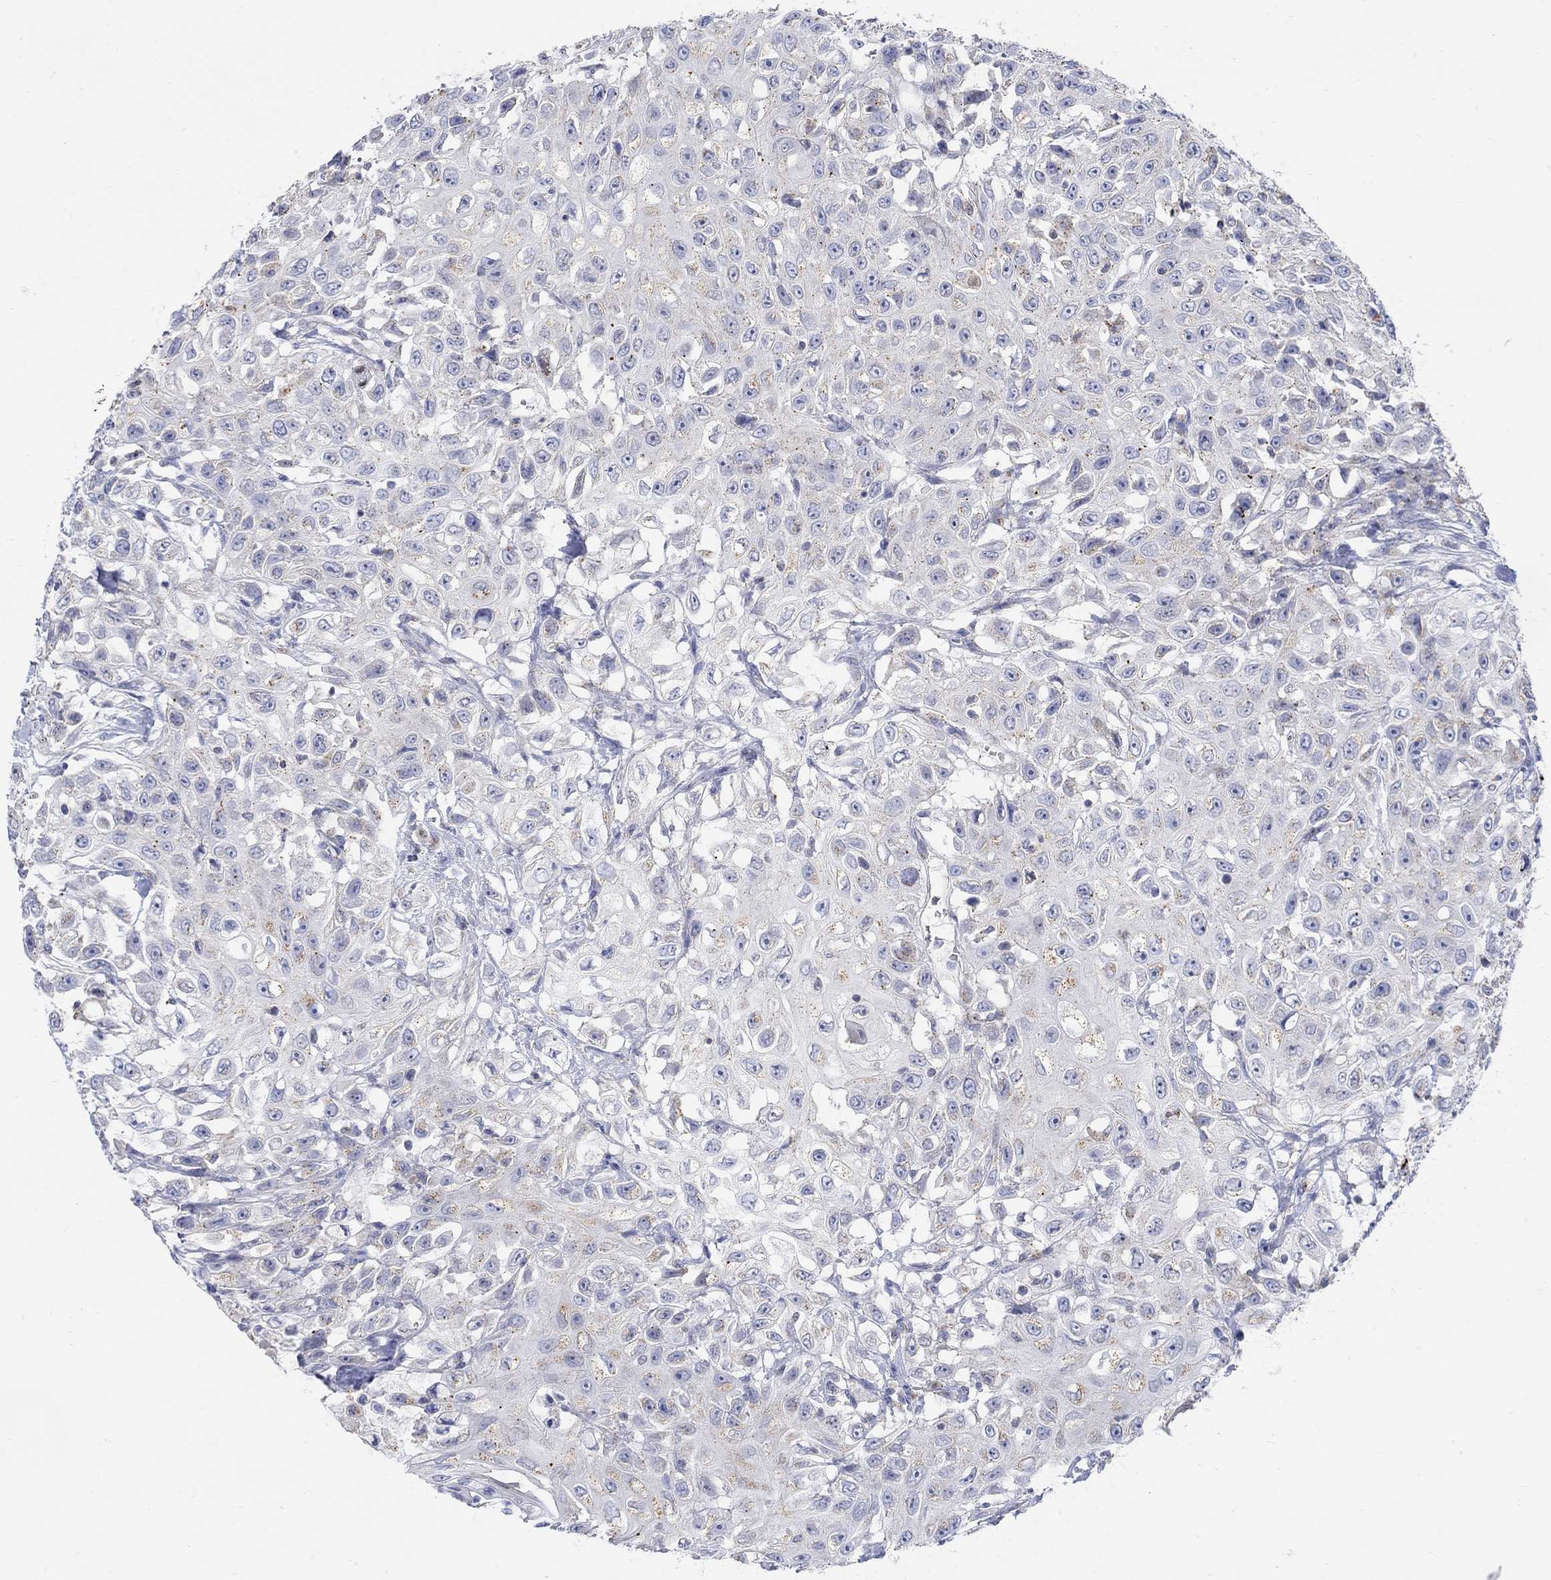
{"staining": {"intensity": "weak", "quantity": "<25%", "location": "cytoplasmic/membranous"}, "tissue": "urothelial cancer", "cell_type": "Tumor cells", "image_type": "cancer", "snomed": [{"axis": "morphology", "description": "Urothelial carcinoma, High grade"}, {"axis": "topography", "description": "Urinary bladder"}], "caption": "Immunohistochemistry photomicrograph of urothelial cancer stained for a protein (brown), which displays no expression in tumor cells.", "gene": "NAV3", "patient": {"sex": "female", "age": 56}}